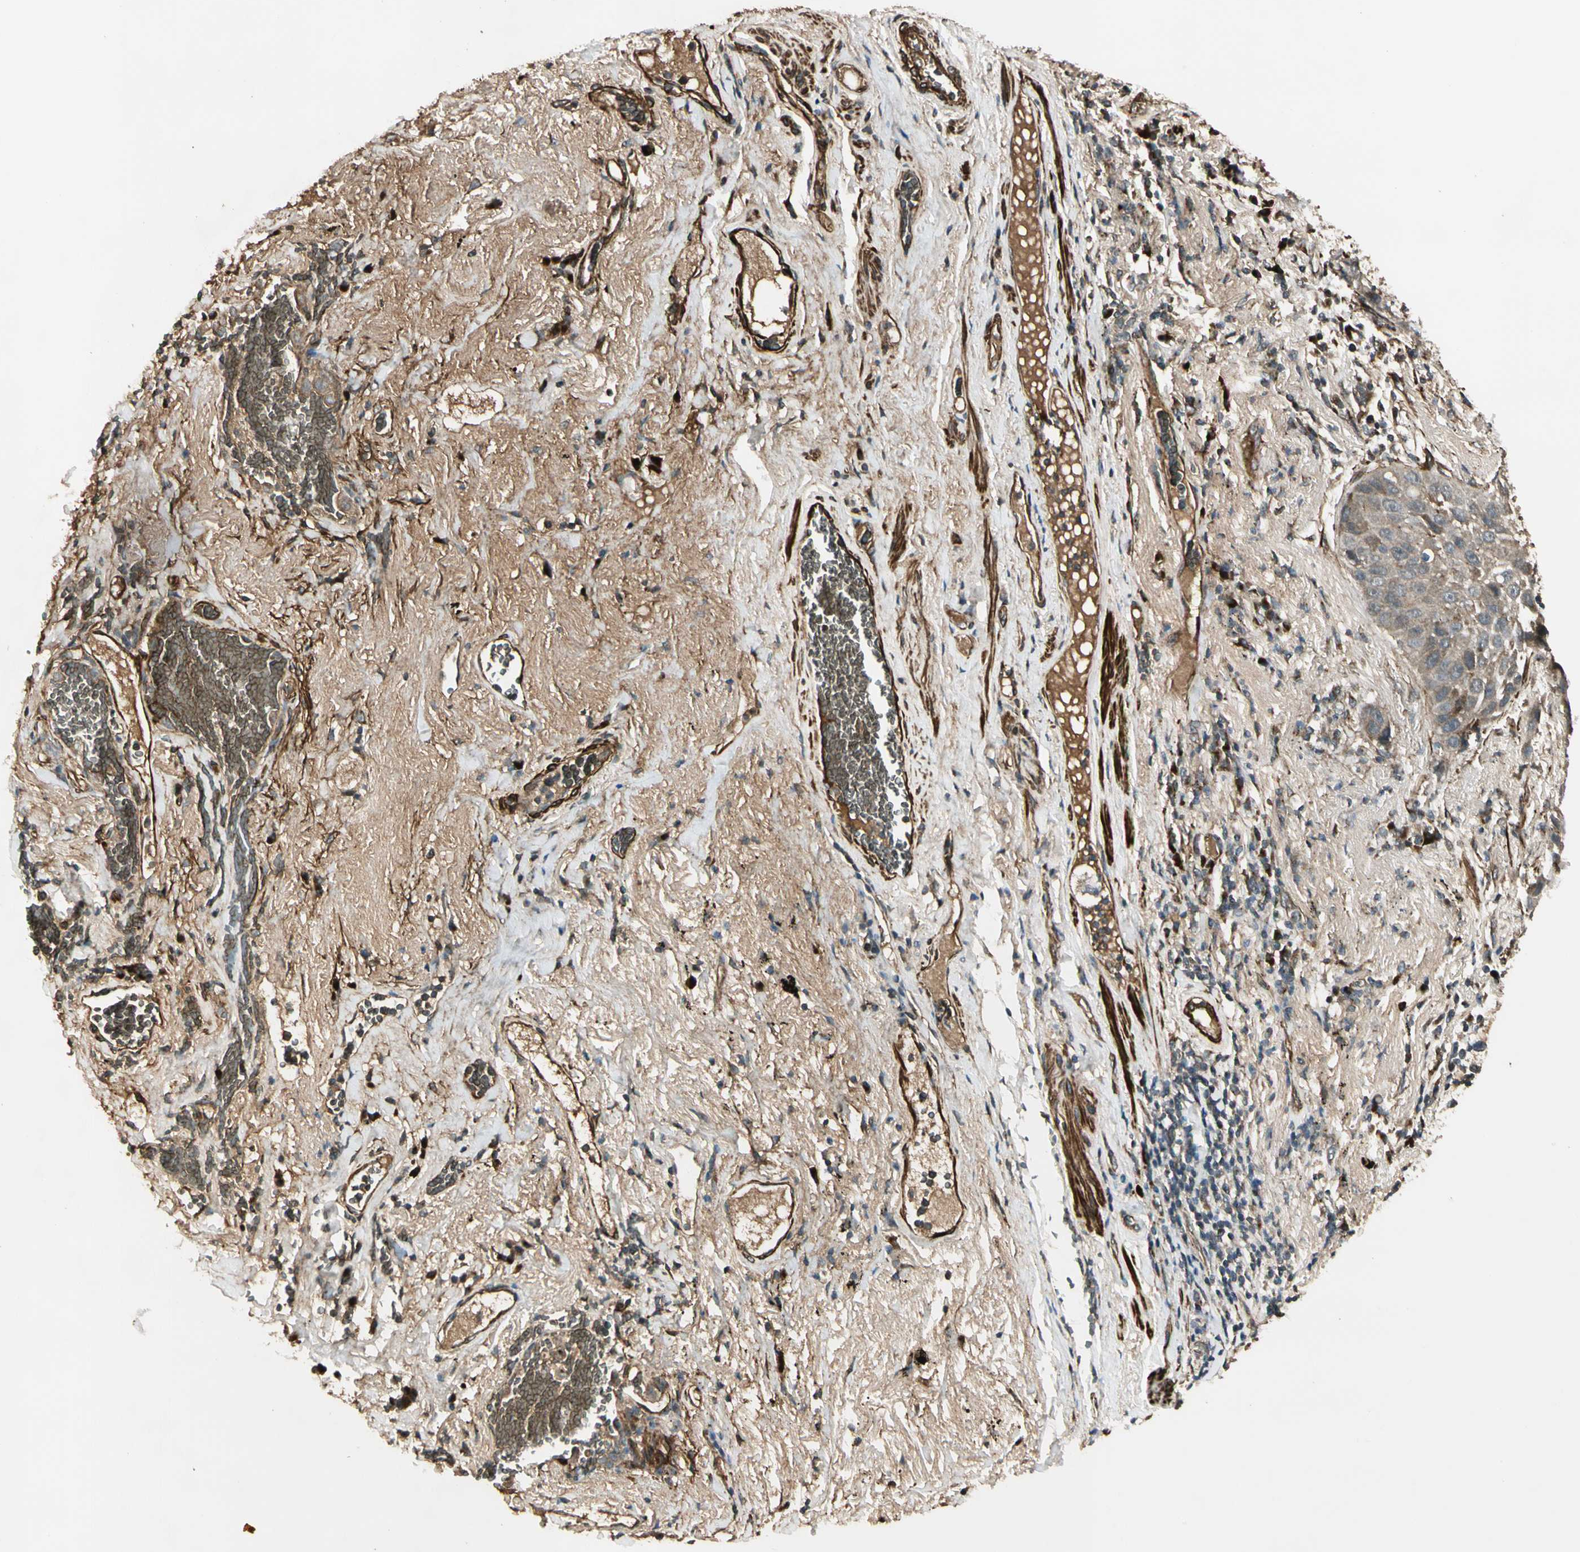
{"staining": {"intensity": "weak", "quantity": ">75%", "location": "cytoplasmic/membranous"}, "tissue": "lung cancer", "cell_type": "Tumor cells", "image_type": "cancer", "snomed": [{"axis": "morphology", "description": "Squamous cell carcinoma, NOS"}, {"axis": "topography", "description": "Lung"}], "caption": "Protein staining by immunohistochemistry (IHC) demonstrates weak cytoplasmic/membranous staining in about >75% of tumor cells in lung cancer.", "gene": "GCK", "patient": {"sex": "male", "age": 57}}